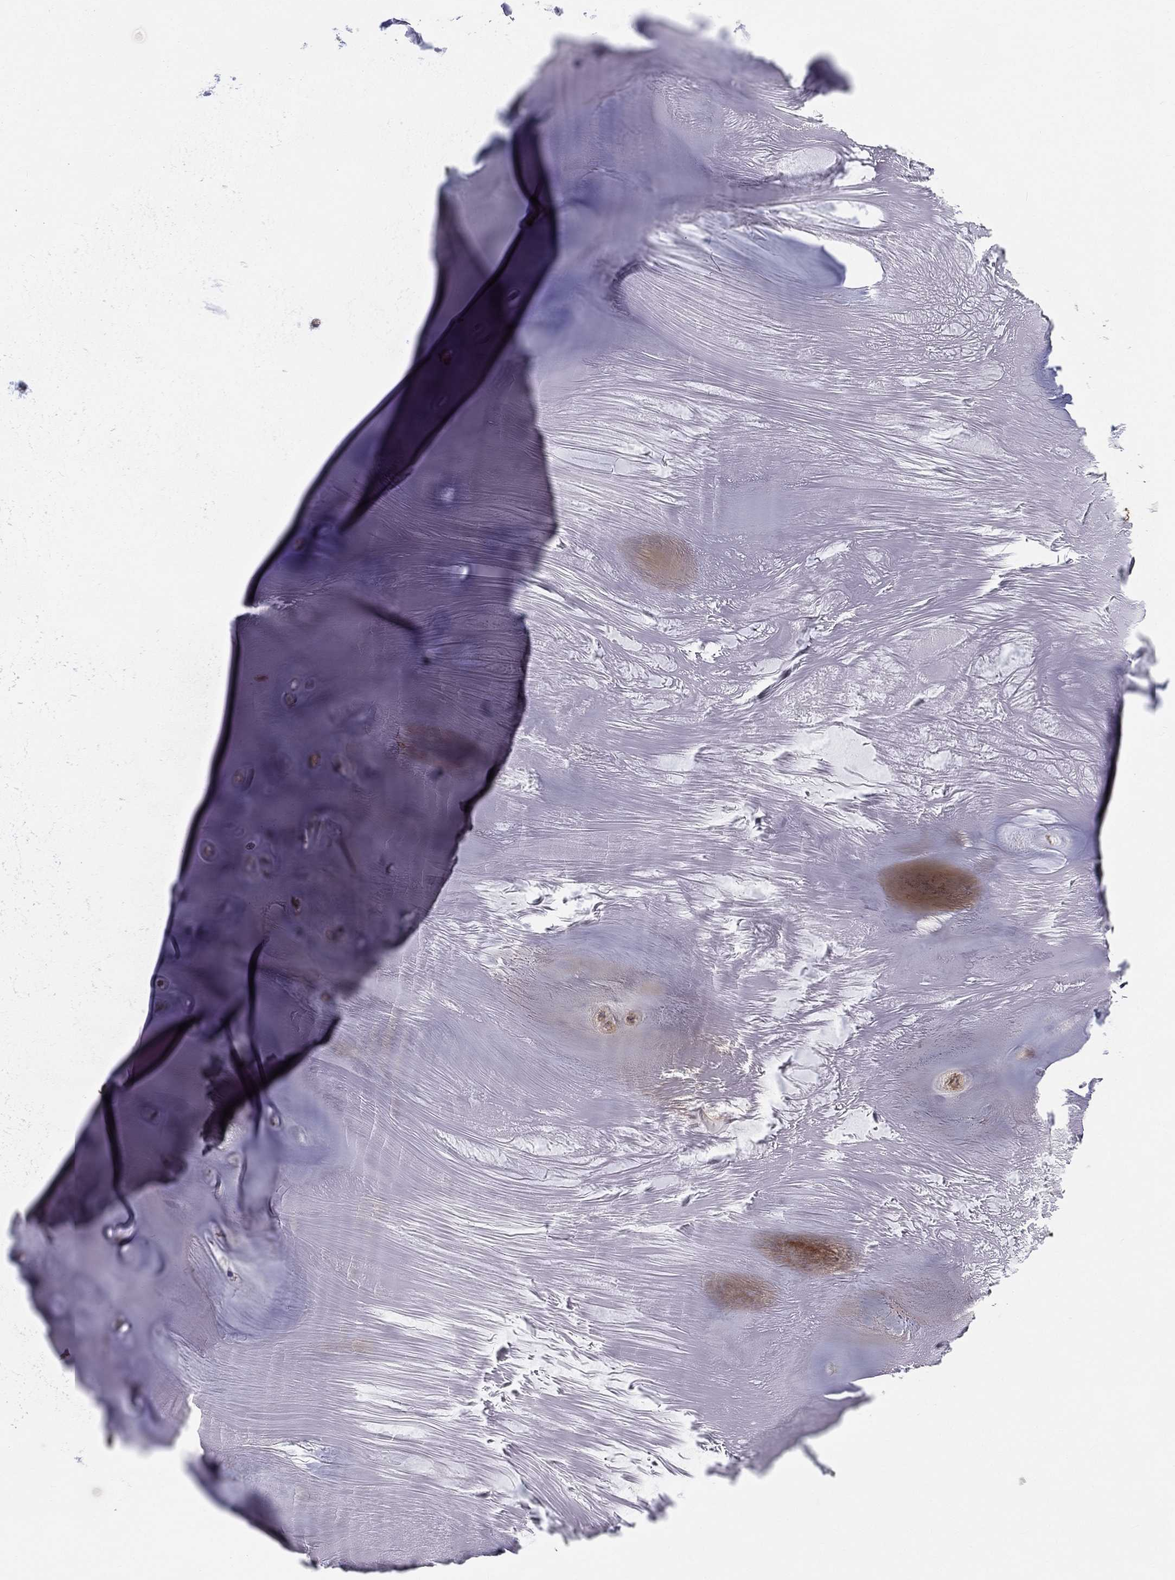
{"staining": {"intensity": "negative", "quantity": "none", "location": "none"}, "tissue": "adipose tissue", "cell_type": "Adipocytes", "image_type": "normal", "snomed": [{"axis": "morphology", "description": "Normal tissue, NOS"}, {"axis": "topography", "description": "Cartilage tissue"}], "caption": "DAB immunohistochemical staining of normal adipose tissue displays no significant expression in adipocytes.", "gene": "HADH", "patient": {"sex": "male", "age": 81}}